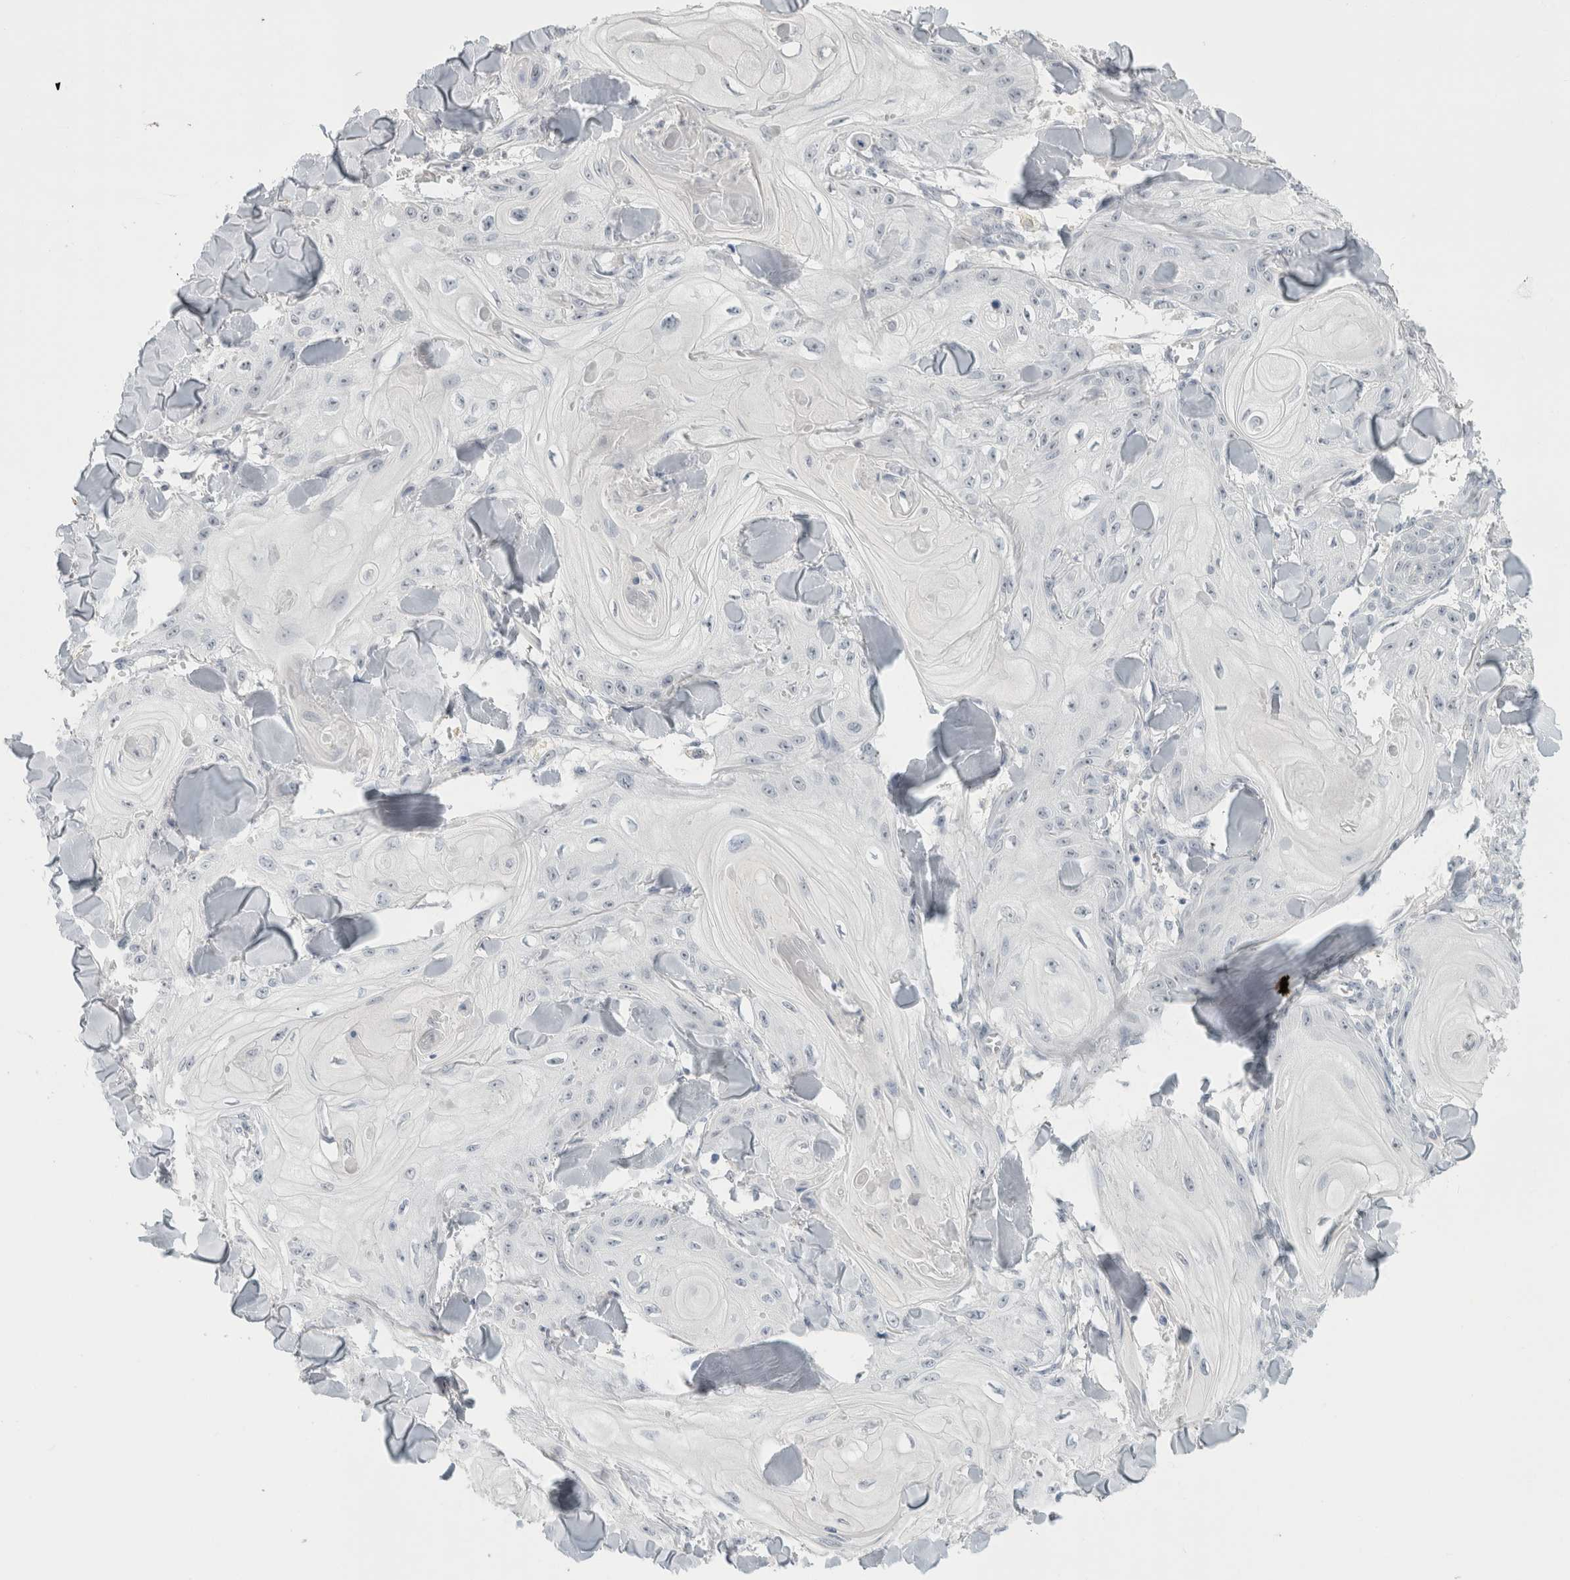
{"staining": {"intensity": "negative", "quantity": "none", "location": "none"}, "tissue": "skin cancer", "cell_type": "Tumor cells", "image_type": "cancer", "snomed": [{"axis": "morphology", "description": "Squamous cell carcinoma, NOS"}, {"axis": "topography", "description": "Skin"}], "caption": "There is no significant positivity in tumor cells of skin cancer (squamous cell carcinoma).", "gene": "FMR1NB", "patient": {"sex": "male", "age": 74}}